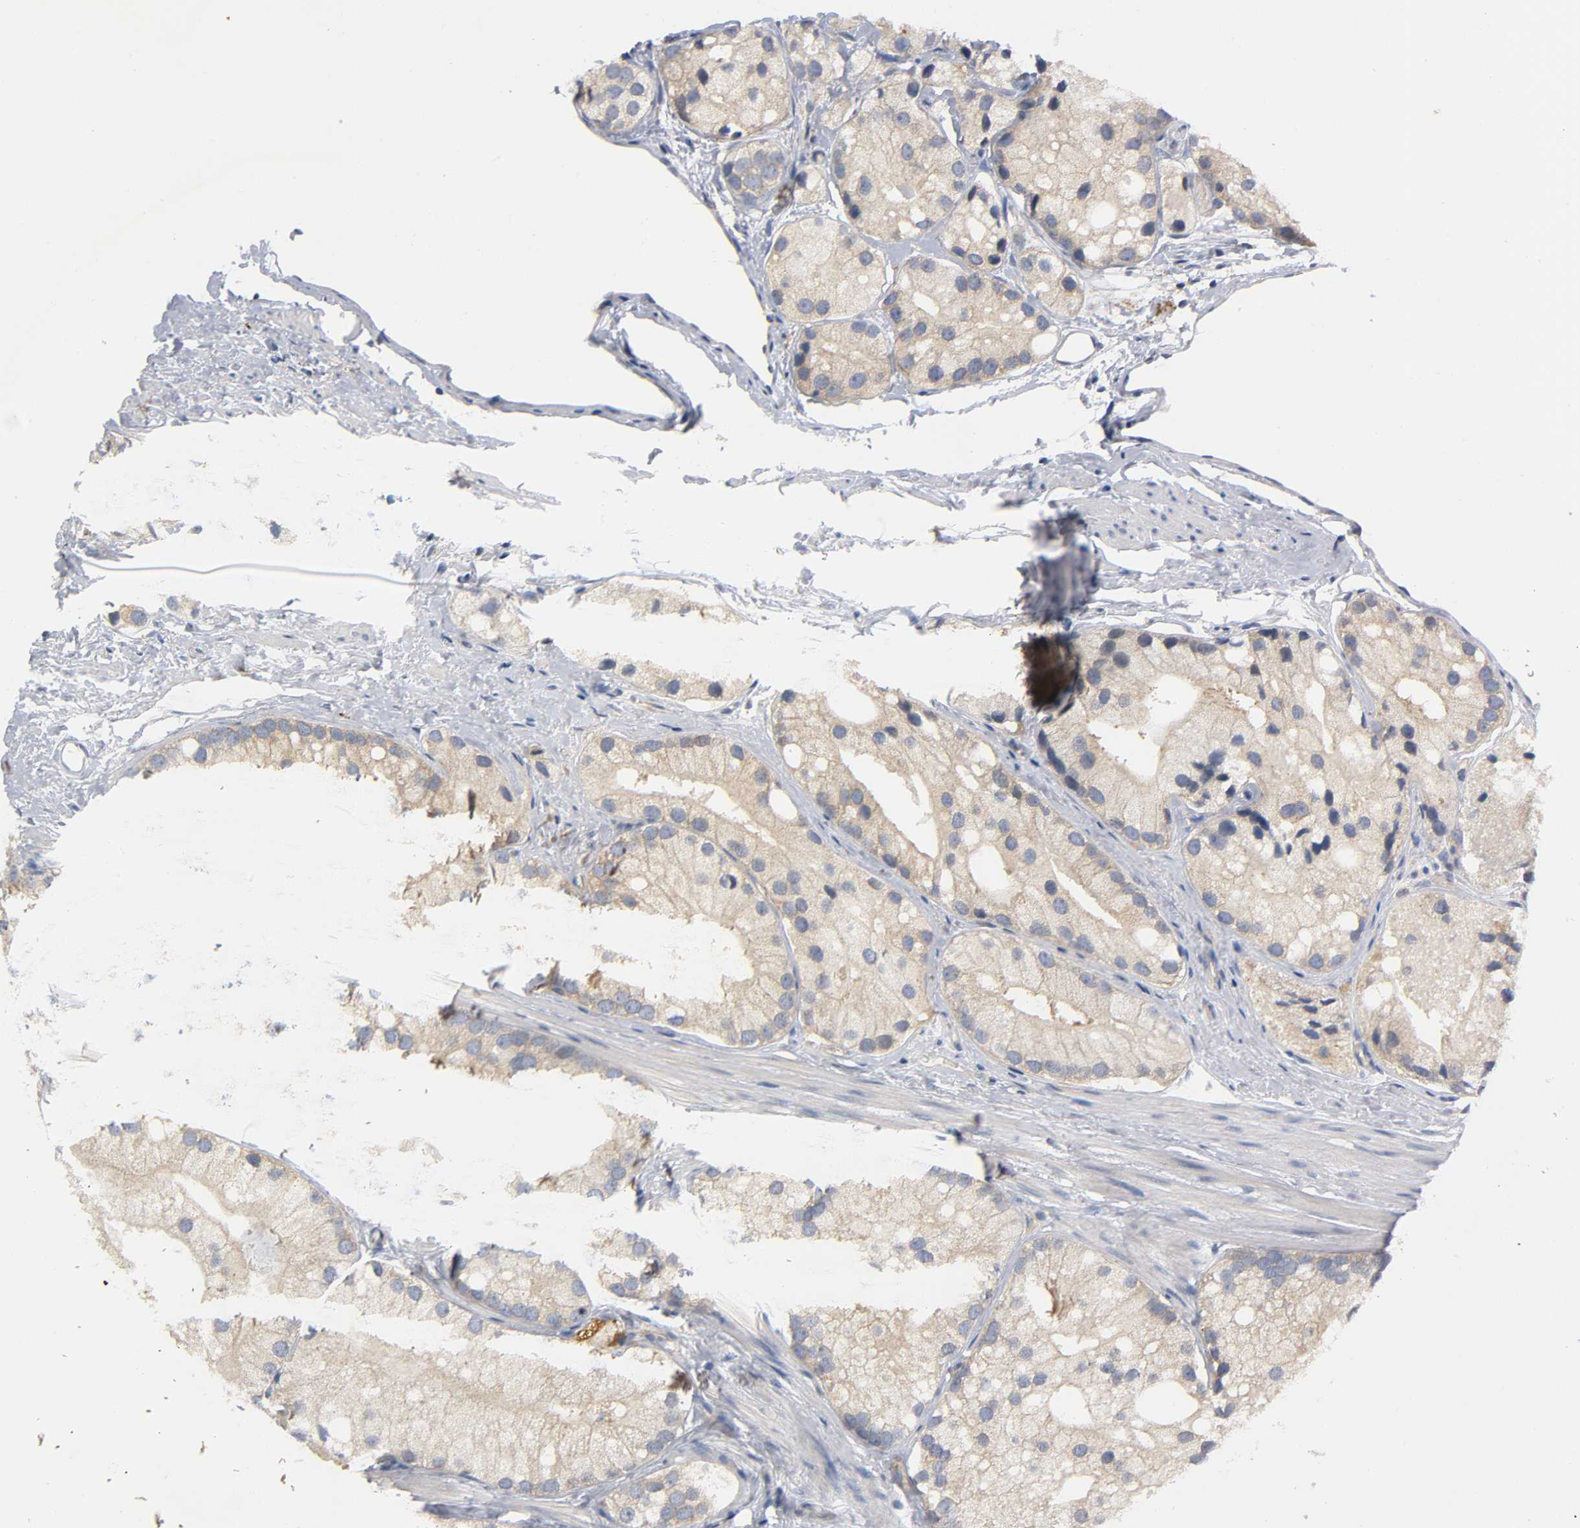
{"staining": {"intensity": "weak", "quantity": ">75%", "location": "cytoplasmic/membranous"}, "tissue": "prostate cancer", "cell_type": "Tumor cells", "image_type": "cancer", "snomed": [{"axis": "morphology", "description": "Adenocarcinoma, Low grade"}, {"axis": "topography", "description": "Prostate"}], "caption": "Low-grade adenocarcinoma (prostate) stained for a protein (brown) demonstrates weak cytoplasmic/membranous positive staining in about >75% of tumor cells.", "gene": "HDAC6", "patient": {"sex": "male", "age": 69}}